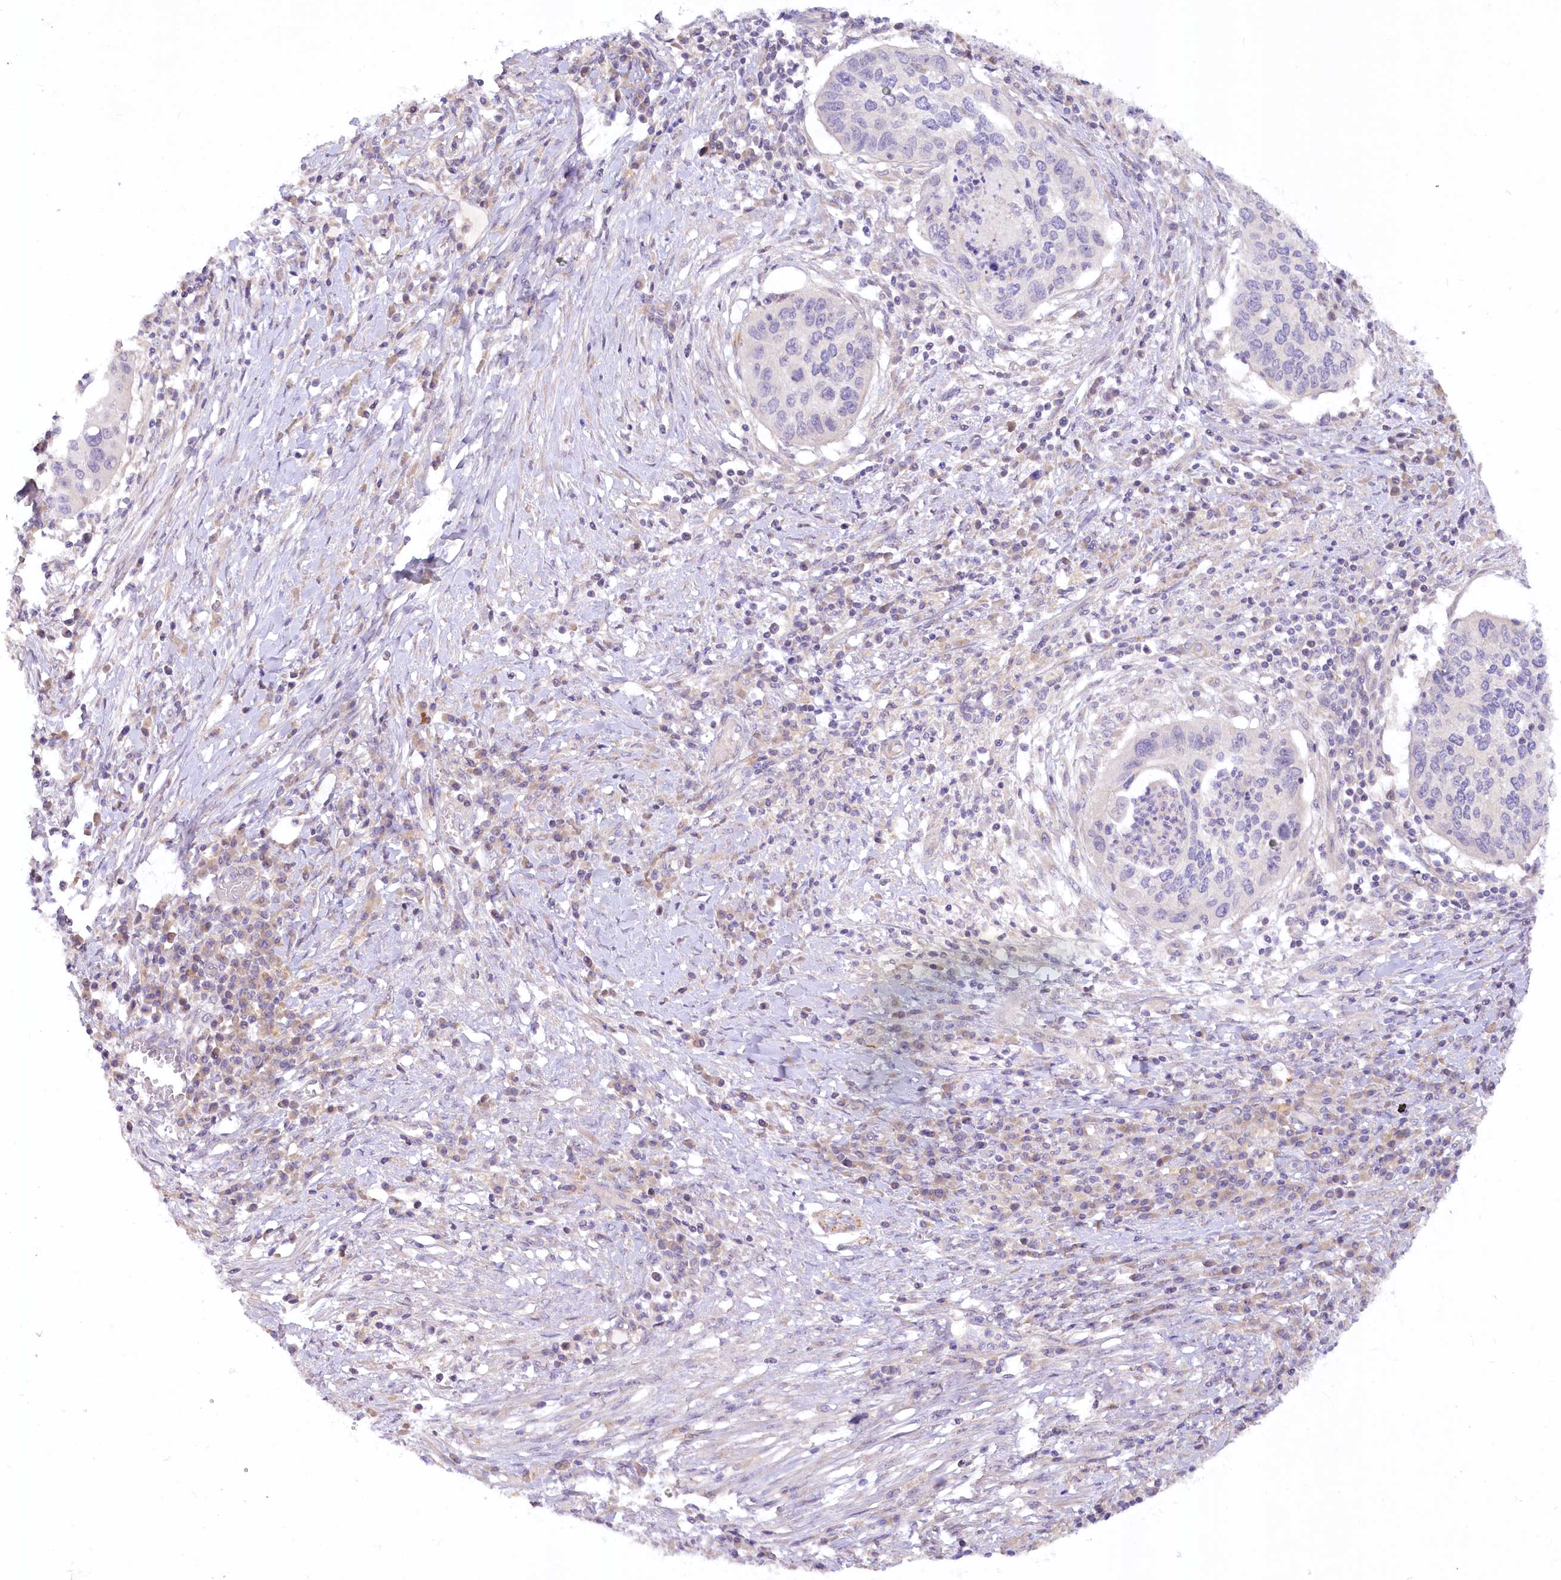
{"staining": {"intensity": "negative", "quantity": "none", "location": "none"}, "tissue": "cervical cancer", "cell_type": "Tumor cells", "image_type": "cancer", "snomed": [{"axis": "morphology", "description": "Squamous cell carcinoma, NOS"}, {"axis": "topography", "description": "Cervix"}], "caption": "Tumor cells show no significant protein staining in squamous cell carcinoma (cervical).", "gene": "EFHC2", "patient": {"sex": "female", "age": 38}}